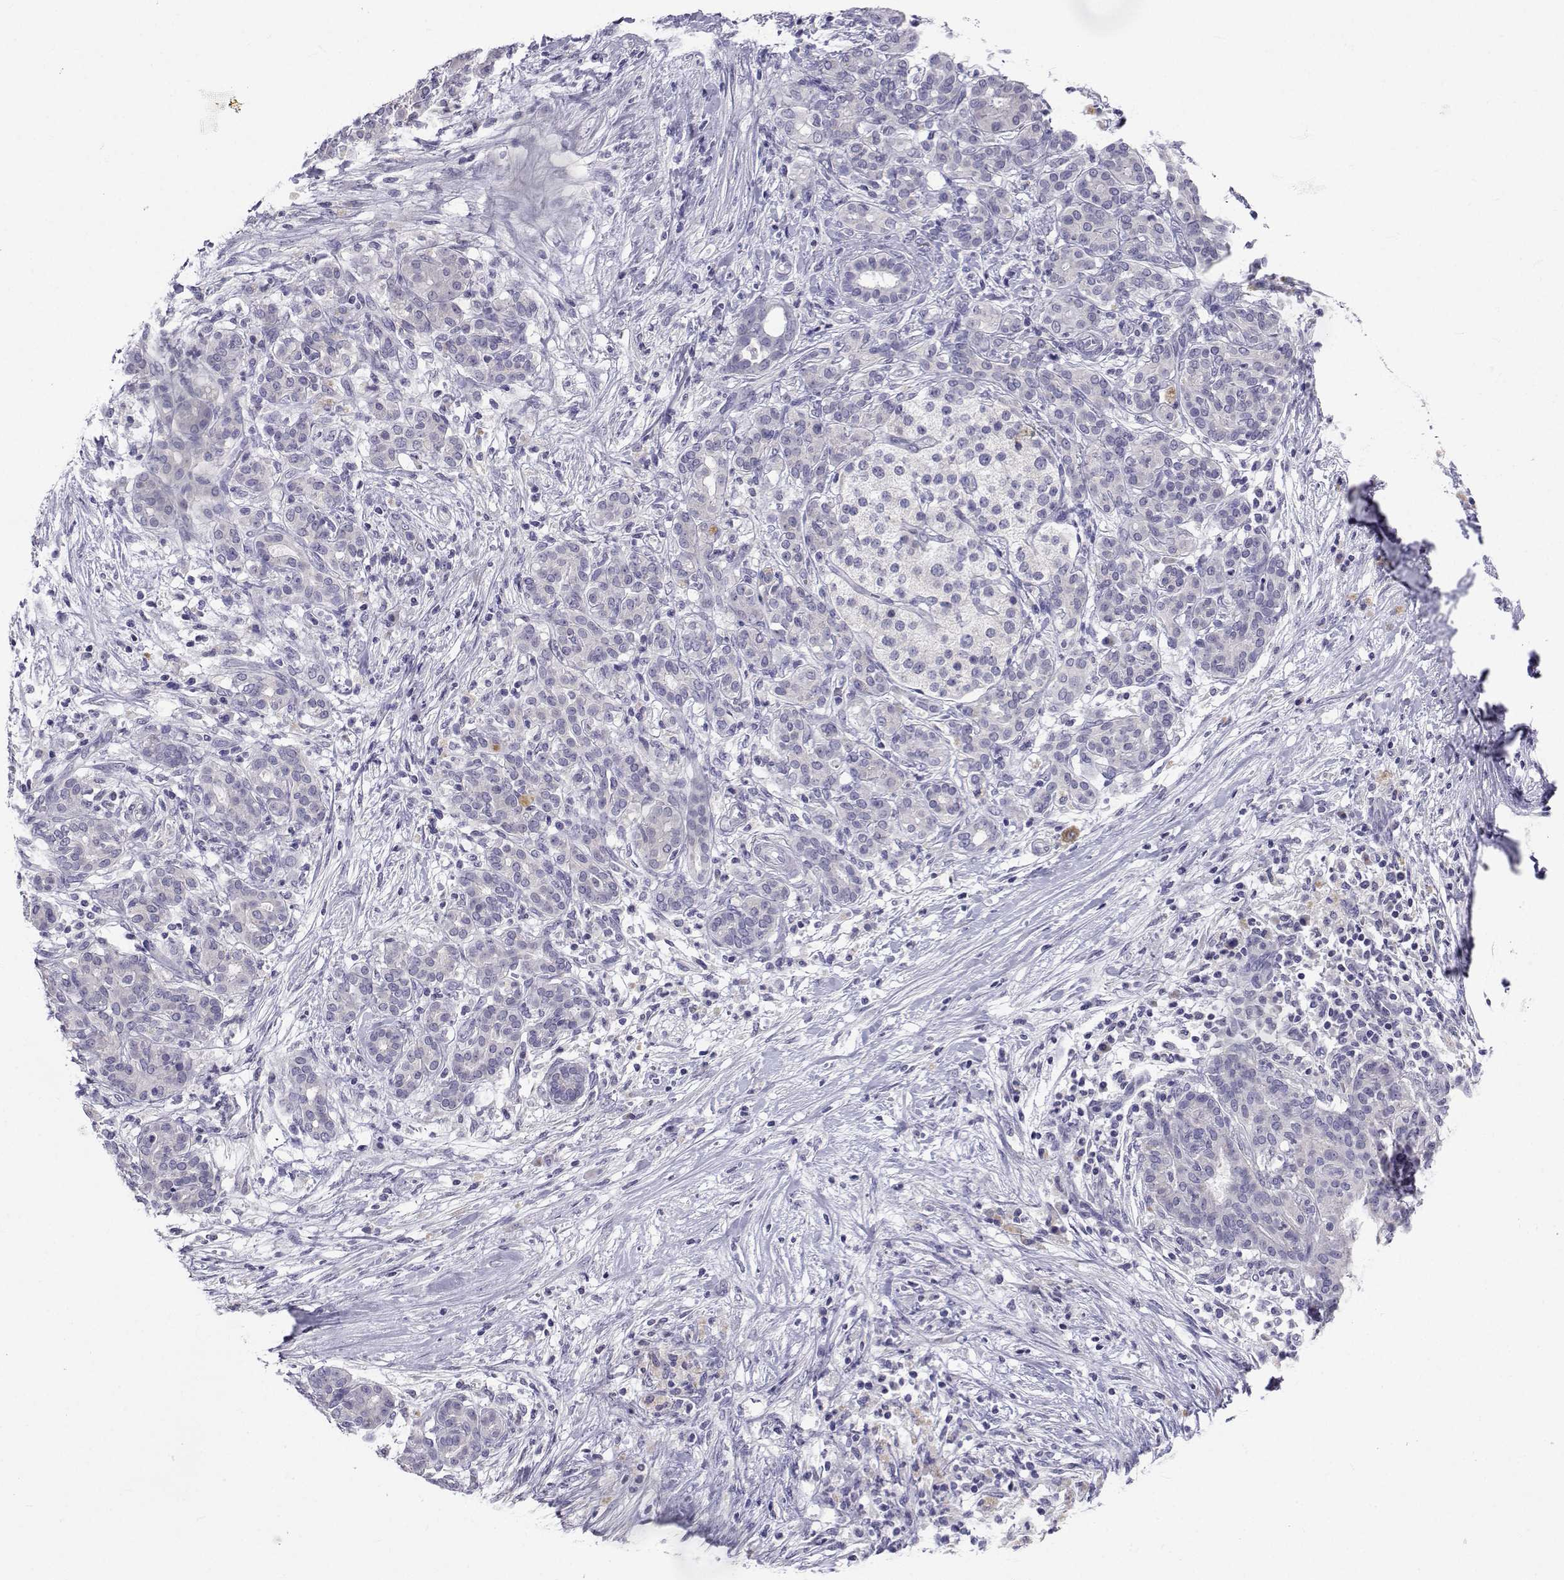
{"staining": {"intensity": "negative", "quantity": "none", "location": "none"}, "tissue": "pancreatic cancer", "cell_type": "Tumor cells", "image_type": "cancer", "snomed": [{"axis": "morphology", "description": "Adenocarcinoma, NOS"}, {"axis": "topography", "description": "Pancreas"}], "caption": "There is no significant expression in tumor cells of adenocarcinoma (pancreatic).", "gene": "SLC6A3", "patient": {"sex": "male", "age": 44}}